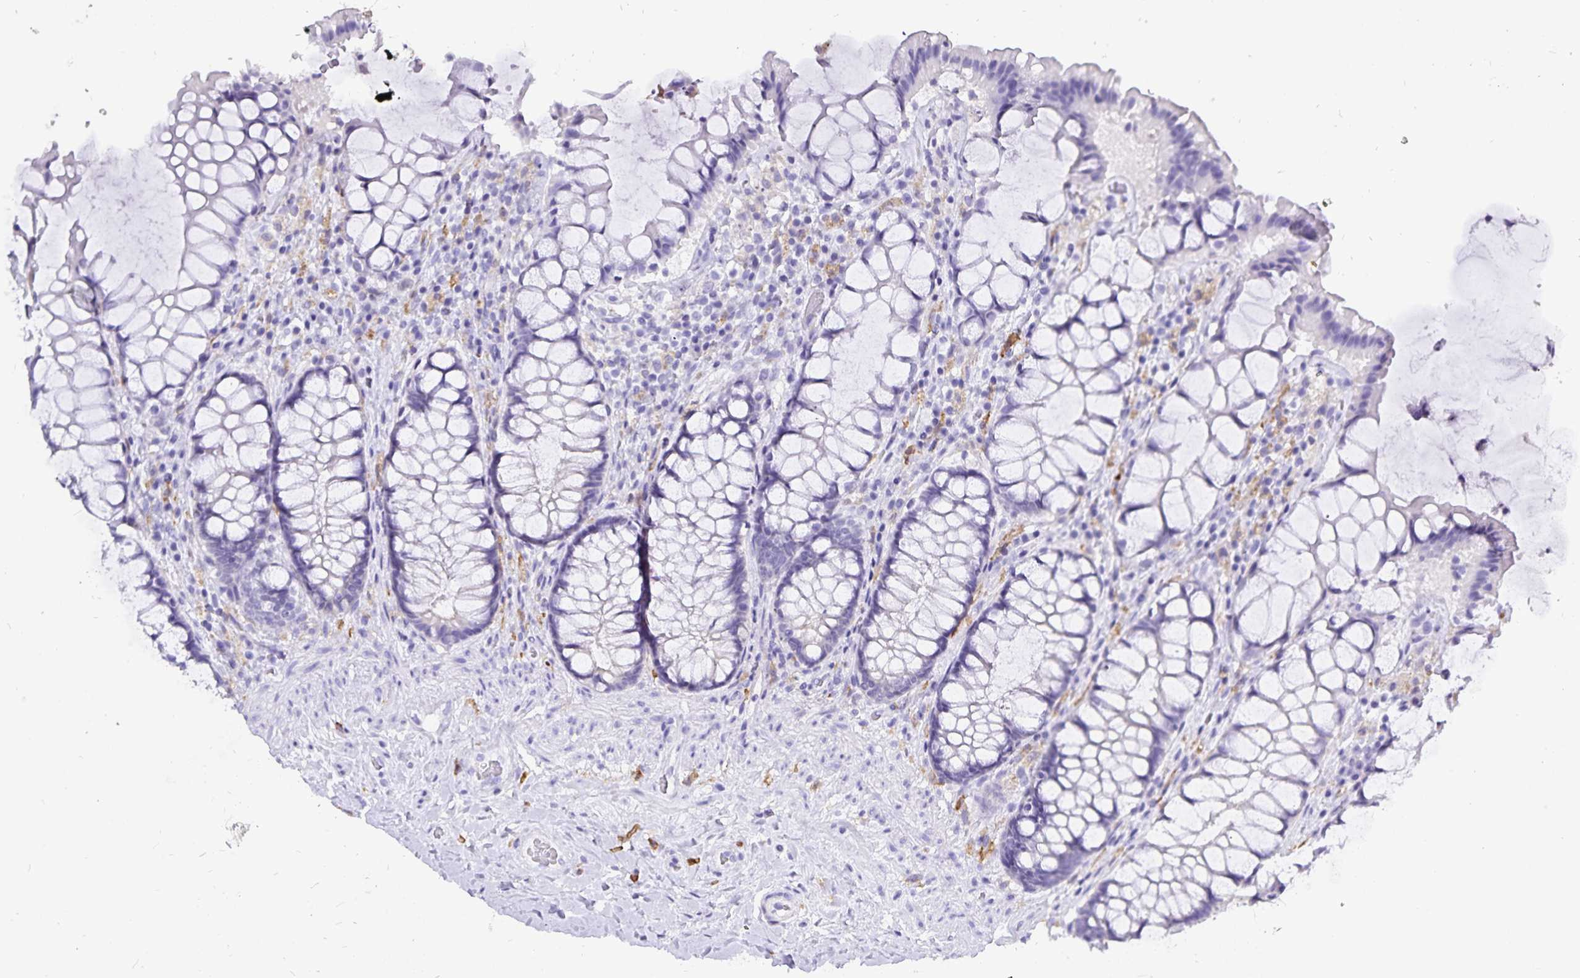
{"staining": {"intensity": "negative", "quantity": "none", "location": "none"}, "tissue": "rectum", "cell_type": "Glandular cells", "image_type": "normal", "snomed": [{"axis": "morphology", "description": "Normal tissue, NOS"}, {"axis": "topography", "description": "Rectum"}], "caption": "The micrograph displays no significant positivity in glandular cells of rectum. (Stains: DAB immunohistochemistry with hematoxylin counter stain, Microscopy: brightfield microscopy at high magnification).", "gene": "PLAC1", "patient": {"sex": "female", "age": 58}}